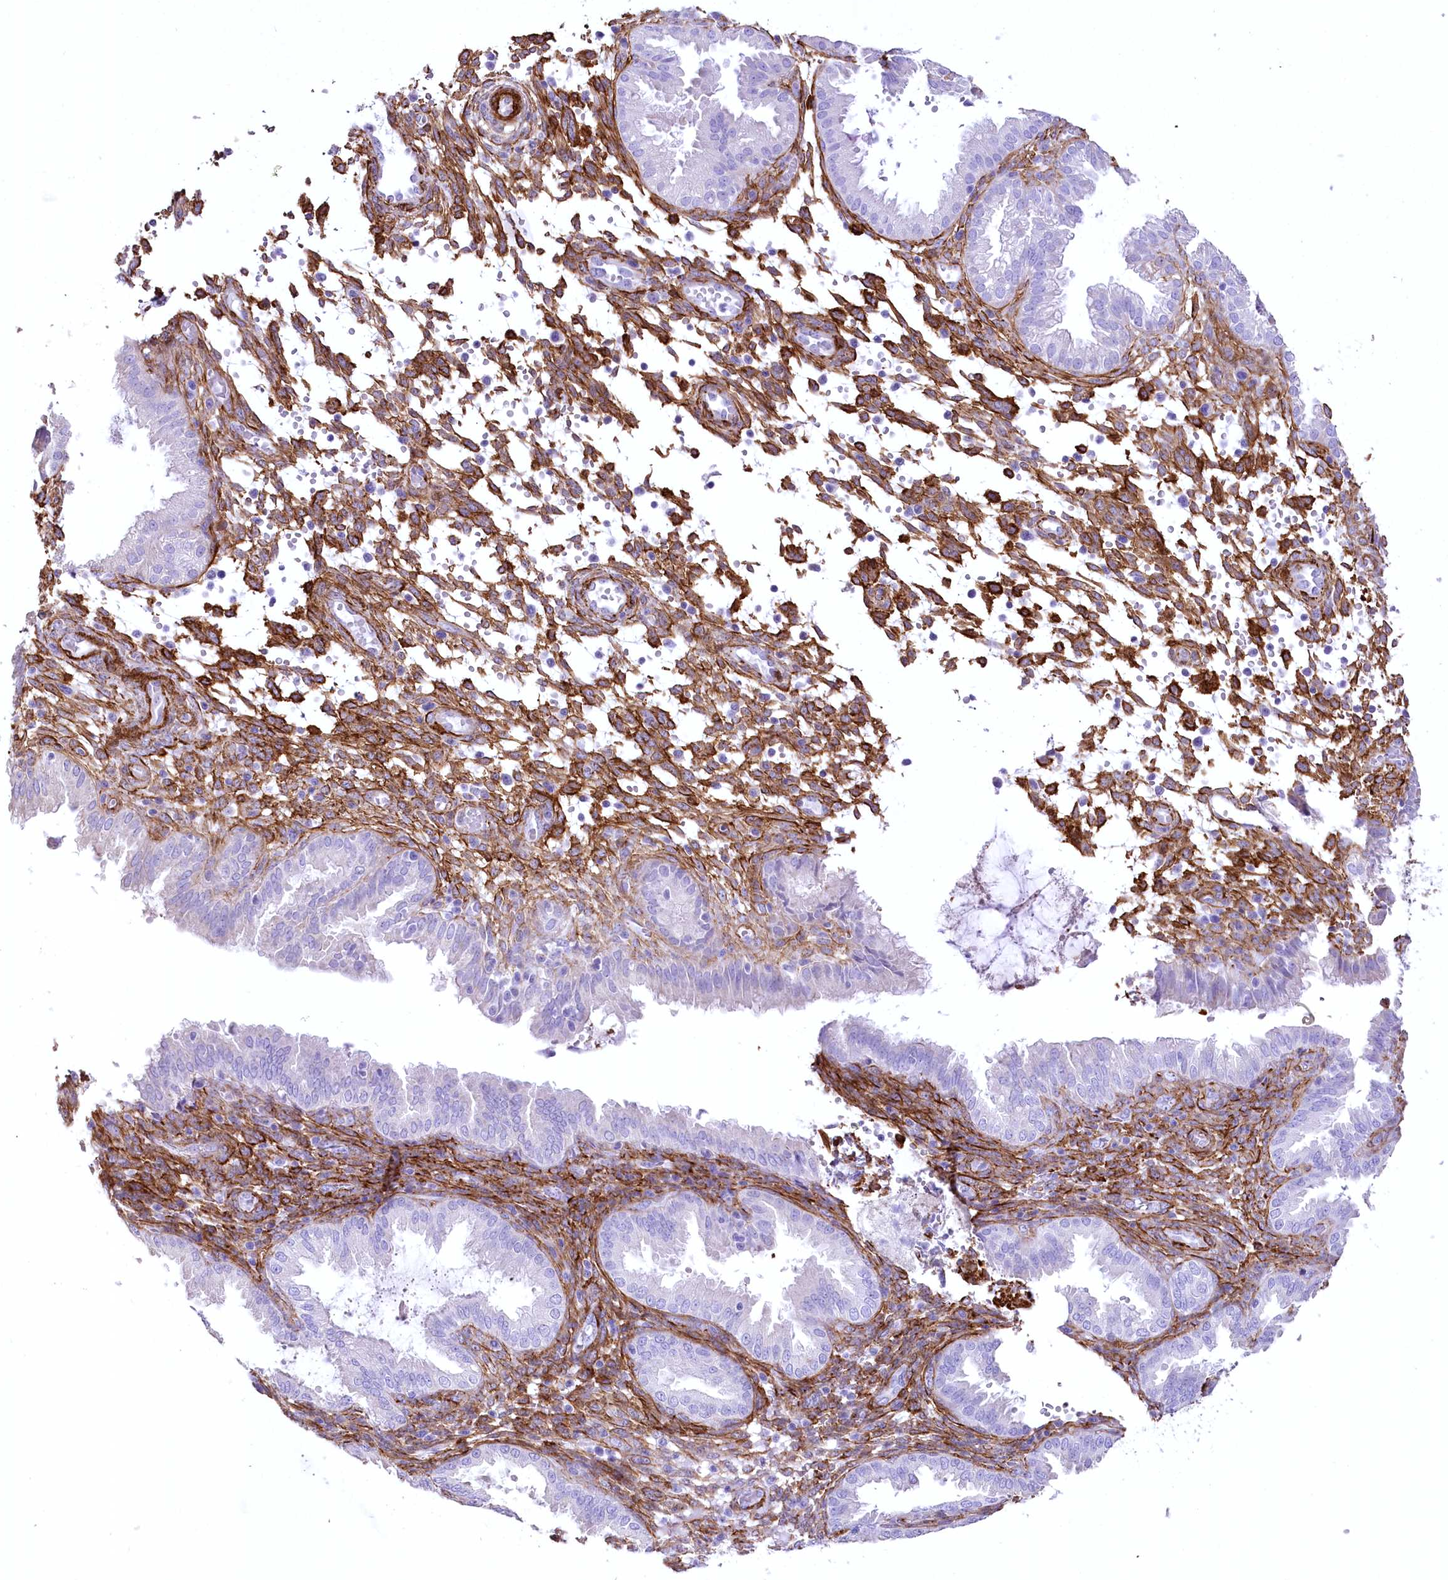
{"staining": {"intensity": "moderate", "quantity": "25%-75%", "location": "cytoplasmic/membranous"}, "tissue": "endometrium", "cell_type": "Cells in endometrial stroma", "image_type": "normal", "snomed": [{"axis": "morphology", "description": "Normal tissue, NOS"}, {"axis": "topography", "description": "Endometrium"}], "caption": "Immunohistochemistry (IHC) histopathology image of benign human endometrium stained for a protein (brown), which exhibits medium levels of moderate cytoplasmic/membranous expression in about 25%-75% of cells in endometrial stroma.", "gene": "SYNPO2", "patient": {"sex": "female", "age": 33}}